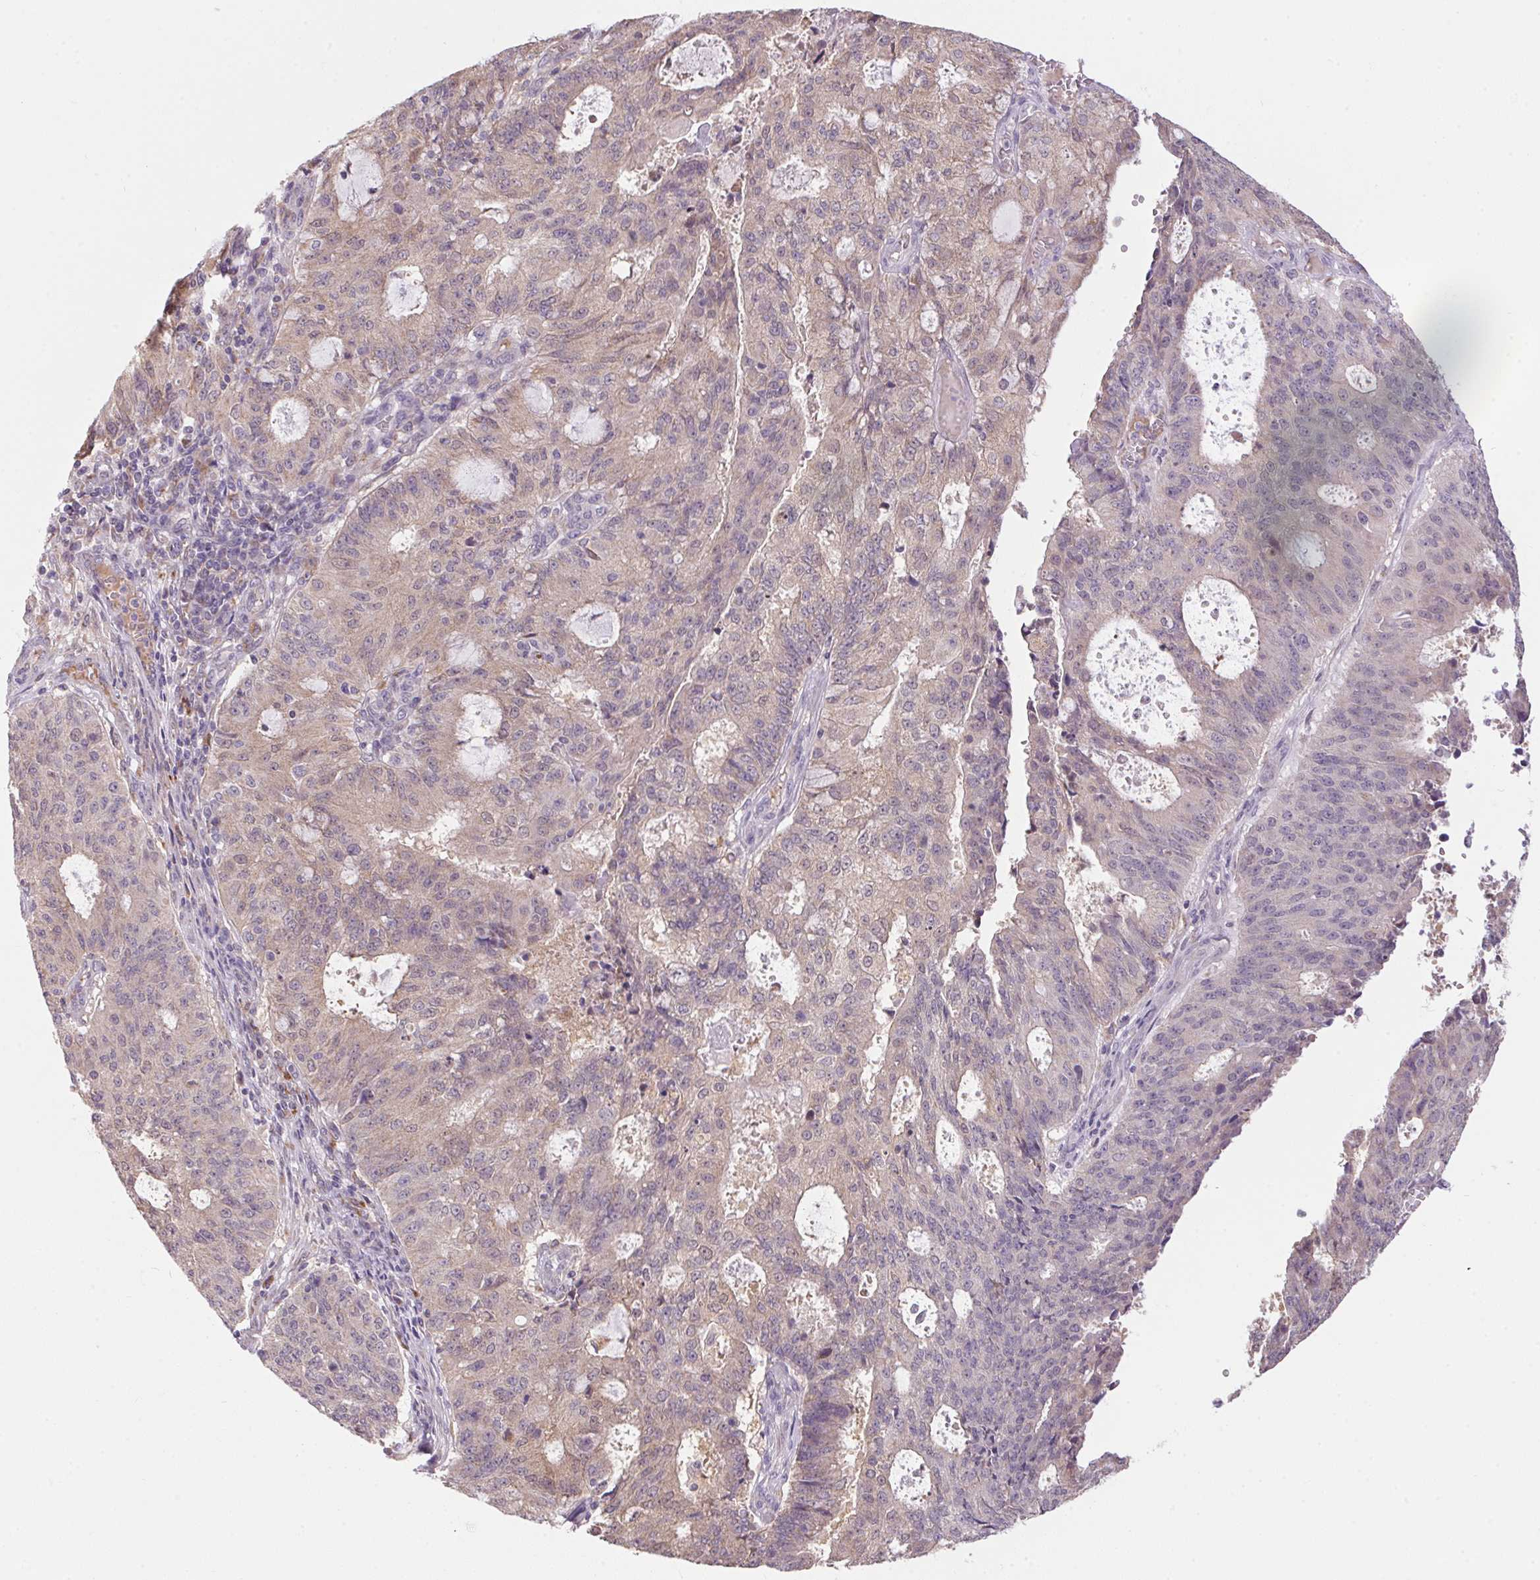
{"staining": {"intensity": "weak", "quantity": "<25%", "location": "cytoplasmic/membranous"}, "tissue": "endometrial cancer", "cell_type": "Tumor cells", "image_type": "cancer", "snomed": [{"axis": "morphology", "description": "Adenocarcinoma, NOS"}, {"axis": "topography", "description": "Endometrium"}], "caption": "Immunohistochemistry micrograph of neoplastic tissue: human endometrial adenocarcinoma stained with DAB (3,3'-diaminobenzidine) displays no significant protein positivity in tumor cells. Nuclei are stained in blue.", "gene": "ADH5", "patient": {"sex": "female", "age": 82}}